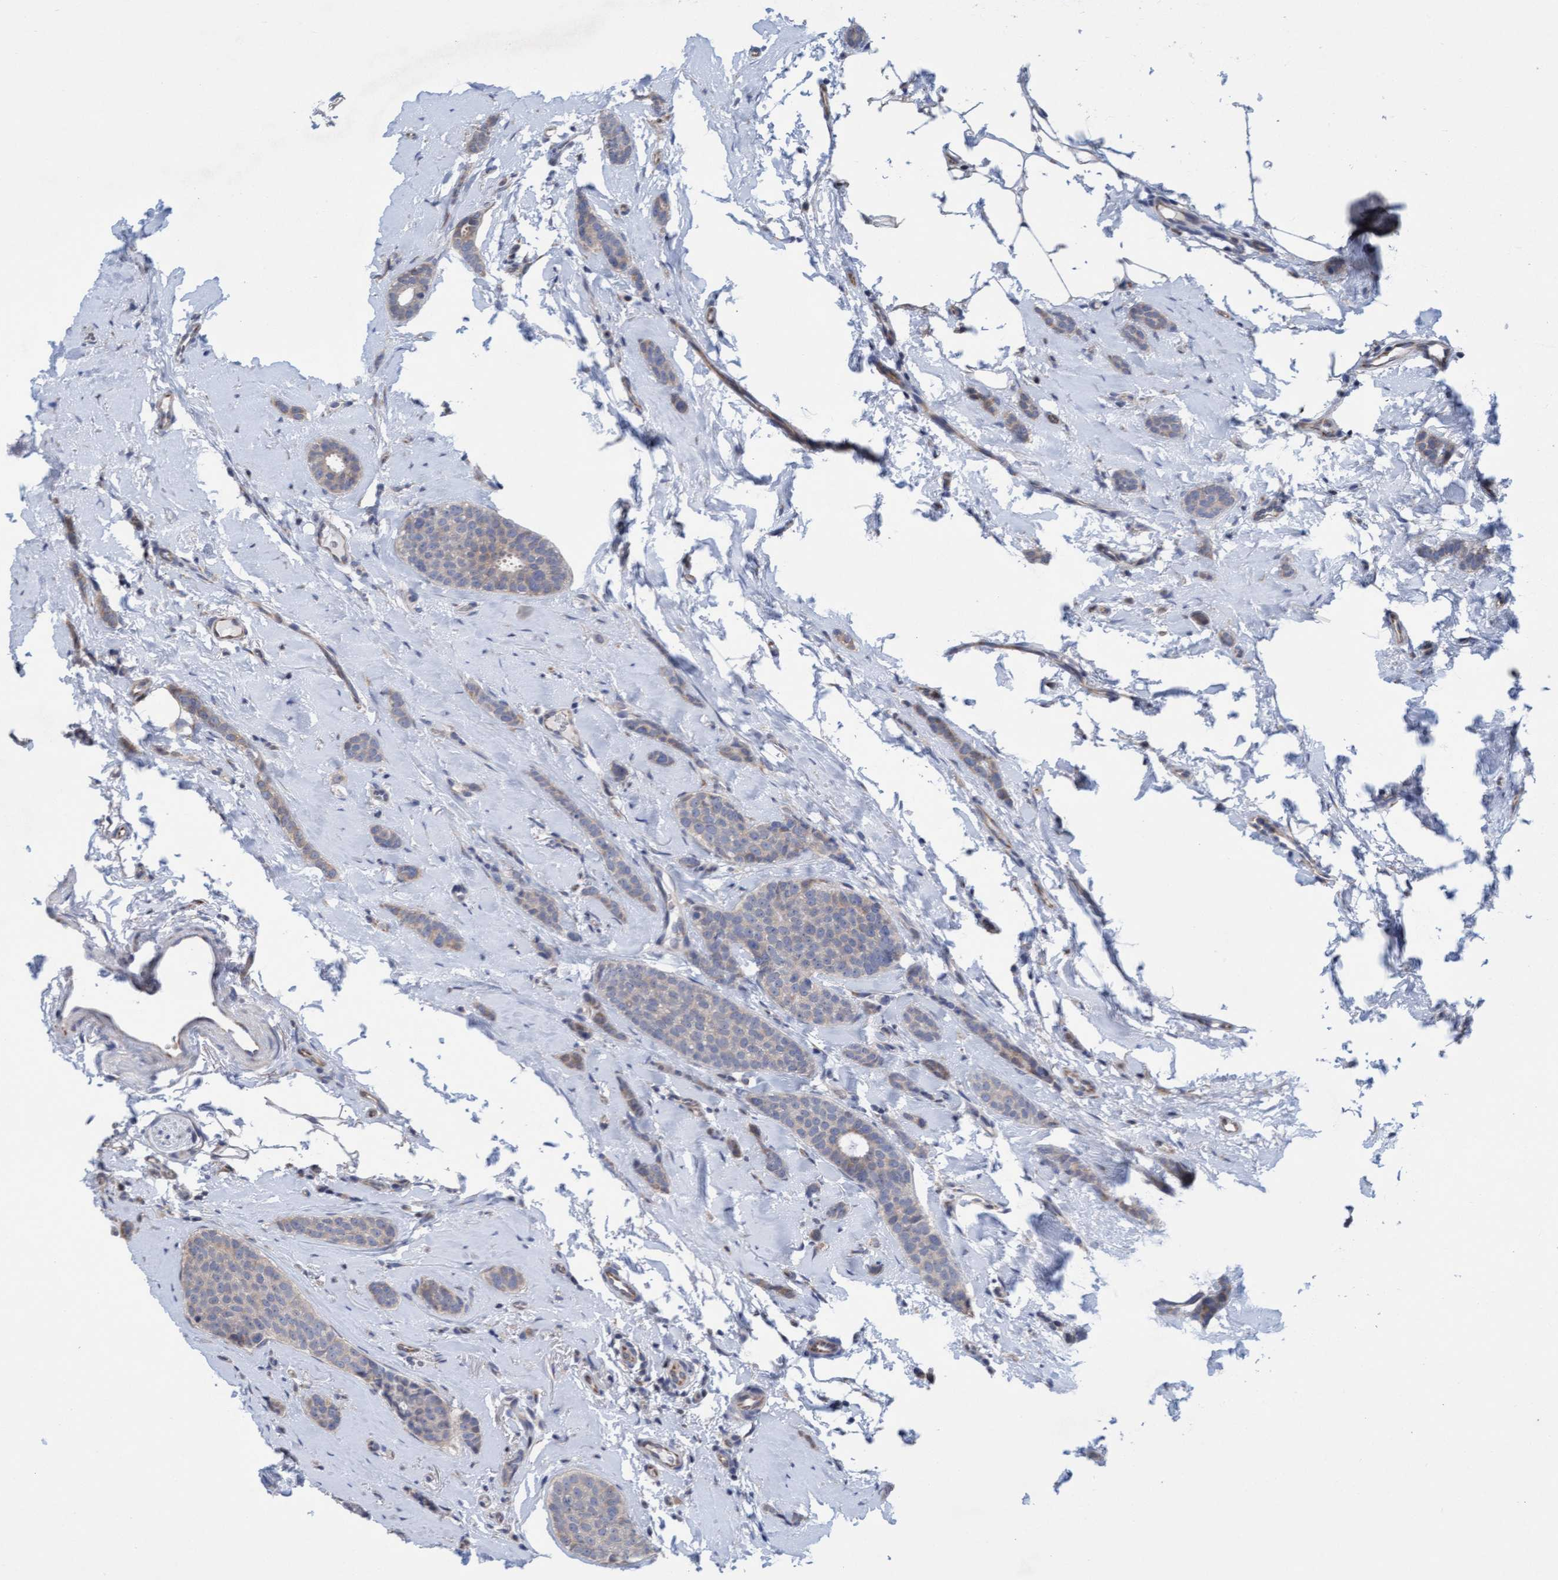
{"staining": {"intensity": "negative", "quantity": "none", "location": "none"}, "tissue": "breast cancer", "cell_type": "Tumor cells", "image_type": "cancer", "snomed": [{"axis": "morphology", "description": "Lobular carcinoma"}, {"axis": "topography", "description": "Skin"}, {"axis": "topography", "description": "Breast"}], "caption": "Tumor cells are negative for protein expression in human breast cancer (lobular carcinoma).", "gene": "SLC28A3", "patient": {"sex": "female", "age": 46}}